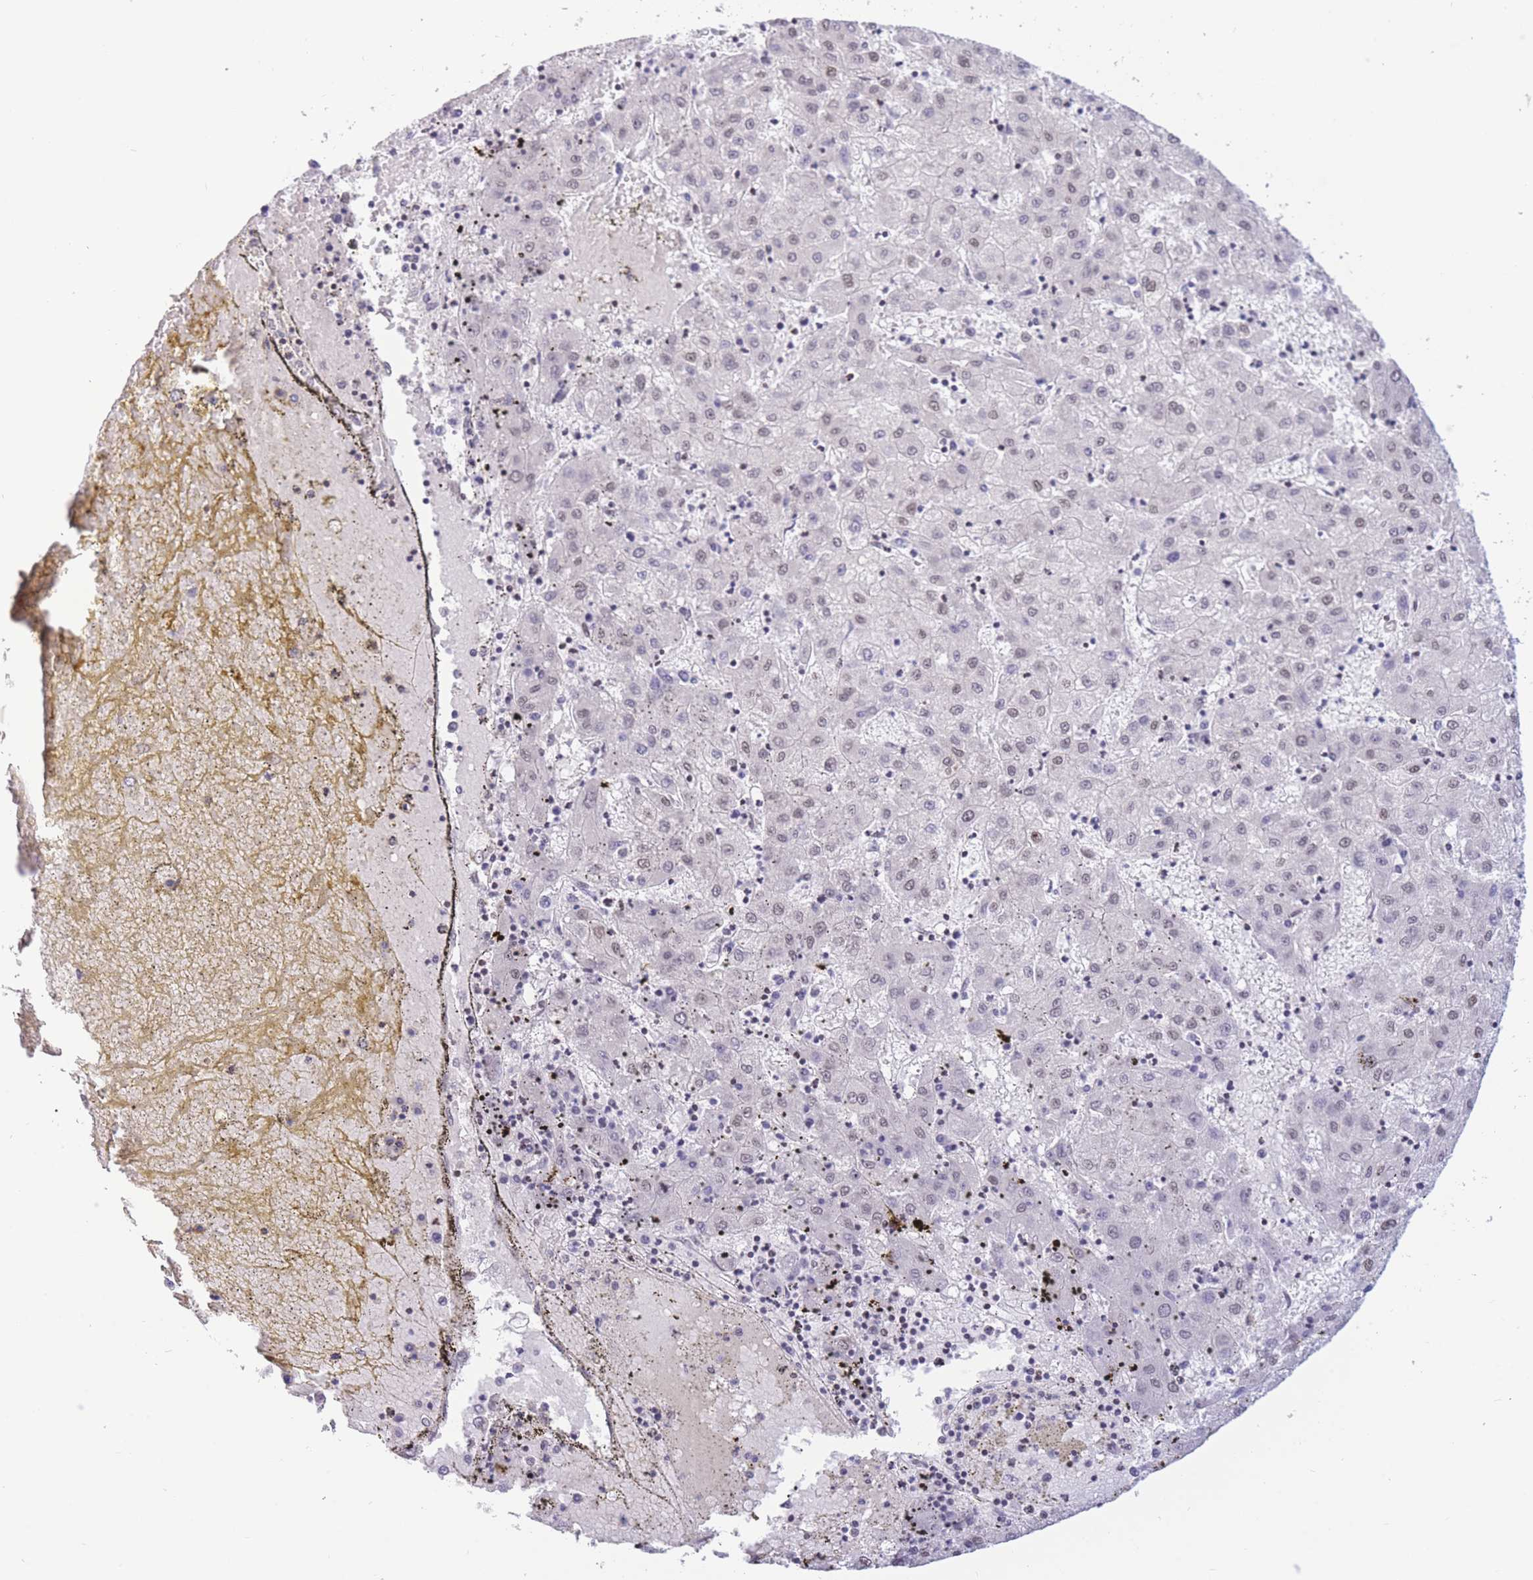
{"staining": {"intensity": "weak", "quantity": "25%-75%", "location": "nuclear"}, "tissue": "liver cancer", "cell_type": "Tumor cells", "image_type": "cancer", "snomed": [{"axis": "morphology", "description": "Carcinoma, Hepatocellular, NOS"}, {"axis": "topography", "description": "Liver"}], "caption": "Immunohistochemical staining of human liver hepatocellular carcinoma shows low levels of weak nuclear positivity in approximately 25%-75% of tumor cells.", "gene": "HMGN1", "patient": {"sex": "male", "age": 72}}